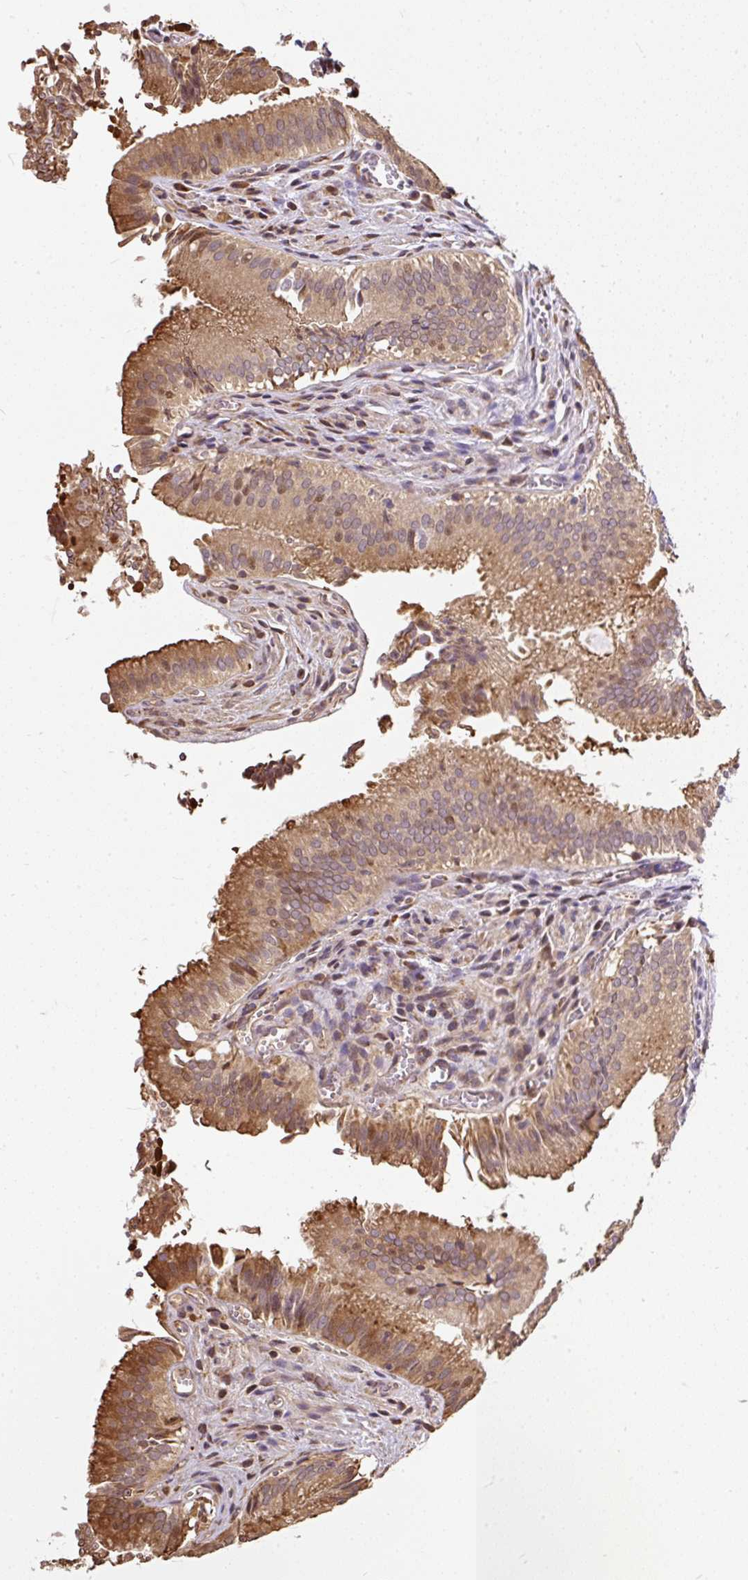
{"staining": {"intensity": "moderate", "quantity": ">75%", "location": "cytoplasmic/membranous"}, "tissue": "gallbladder", "cell_type": "Glandular cells", "image_type": "normal", "snomed": [{"axis": "morphology", "description": "Normal tissue, NOS"}, {"axis": "topography", "description": "Gallbladder"}, {"axis": "topography", "description": "Peripheral nerve tissue"}], "caption": "DAB immunohistochemical staining of normal human gallbladder exhibits moderate cytoplasmic/membranous protein expression in about >75% of glandular cells. (Brightfield microscopy of DAB IHC at high magnification).", "gene": "PUS7L", "patient": {"sex": "male", "age": 17}}